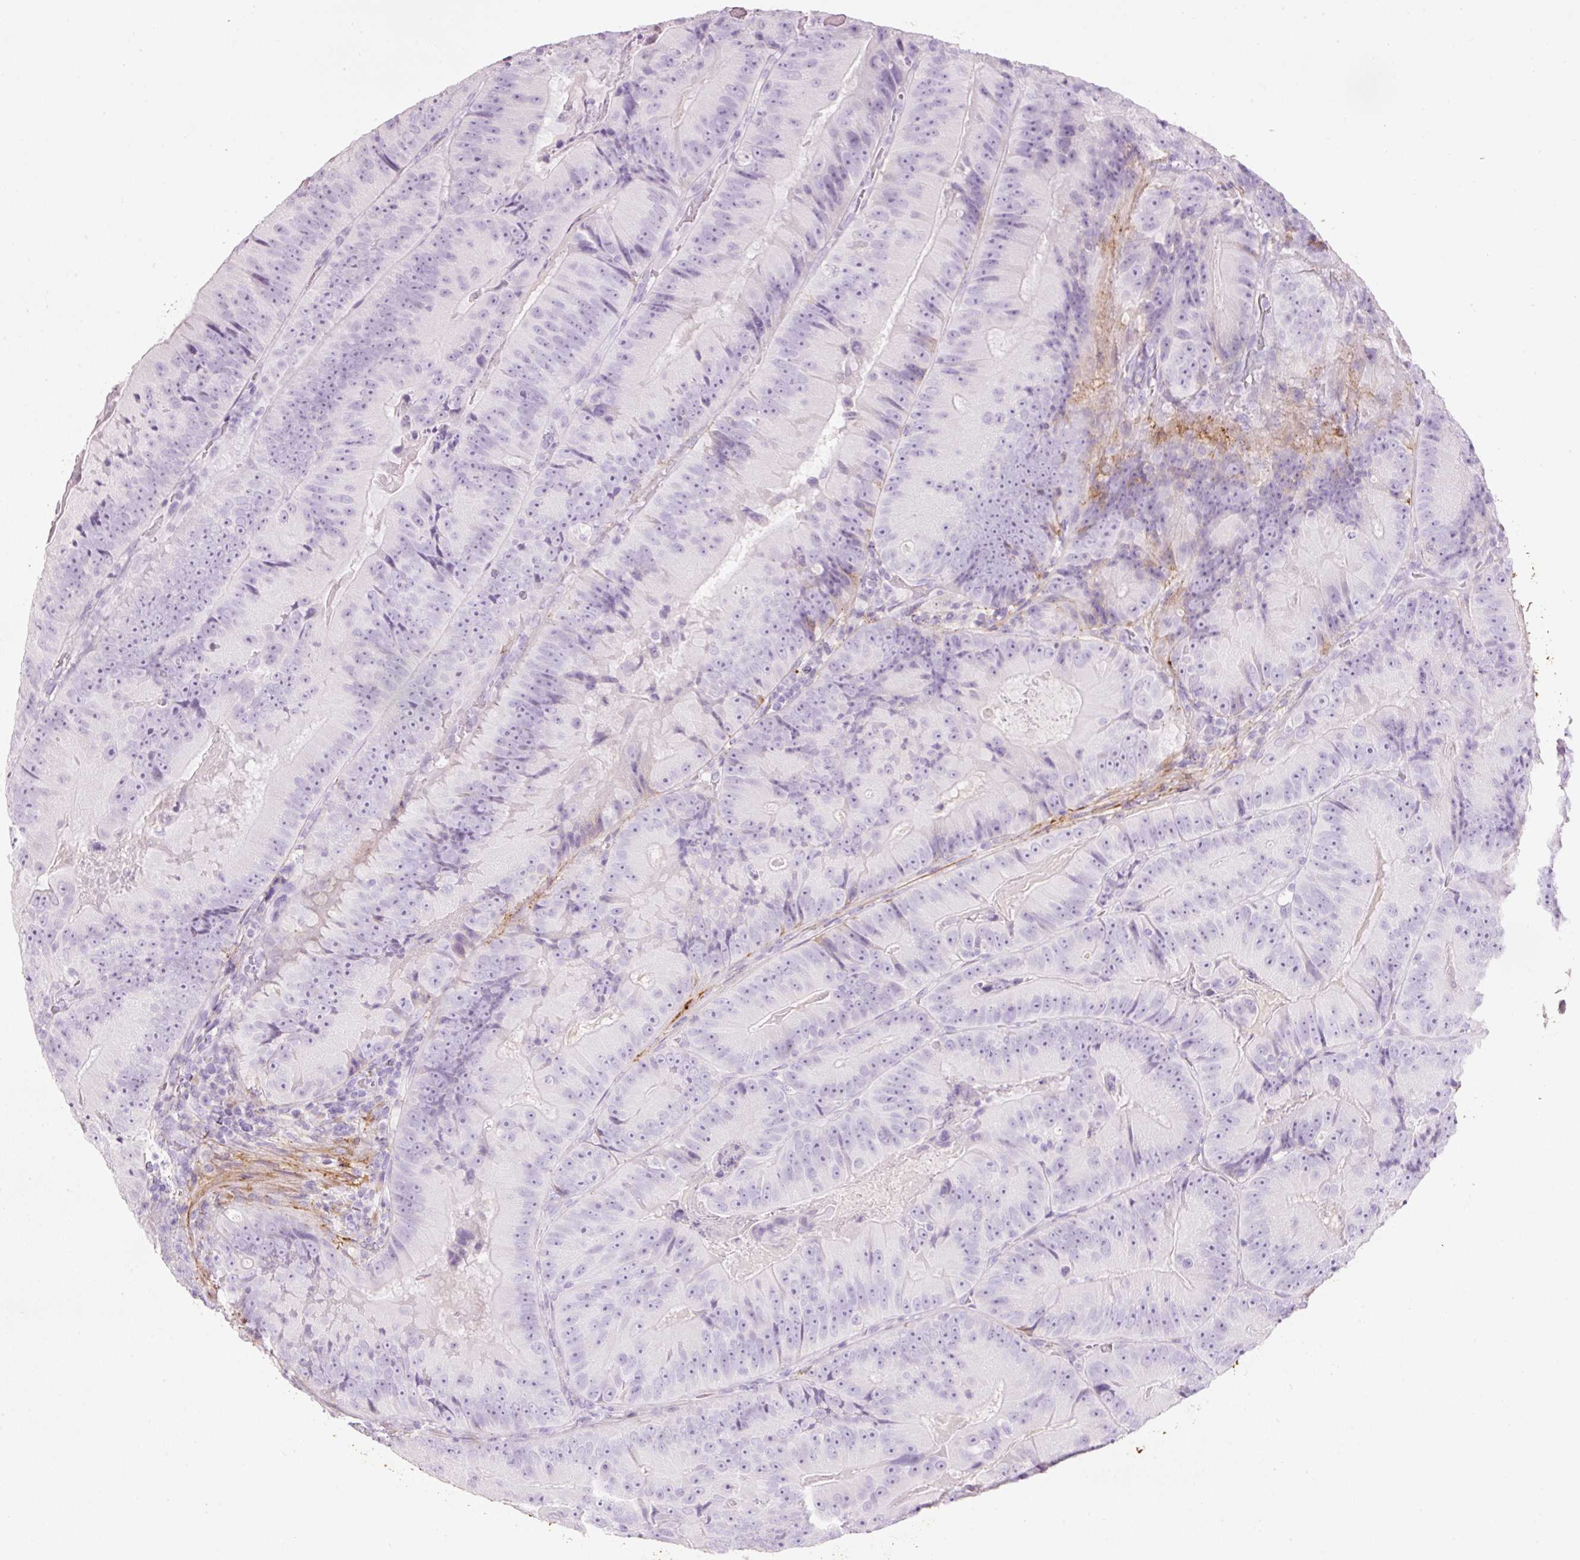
{"staining": {"intensity": "negative", "quantity": "none", "location": "none"}, "tissue": "colorectal cancer", "cell_type": "Tumor cells", "image_type": "cancer", "snomed": [{"axis": "morphology", "description": "Adenocarcinoma, NOS"}, {"axis": "topography", "description": "Colon"}], "caption": "Protein analysis of colorectal cancer (adenocarcinoma) shows no significant expression in tumor cells.", "gene": "MFAP4", "patient": {"sex": "female", "age": 86}}